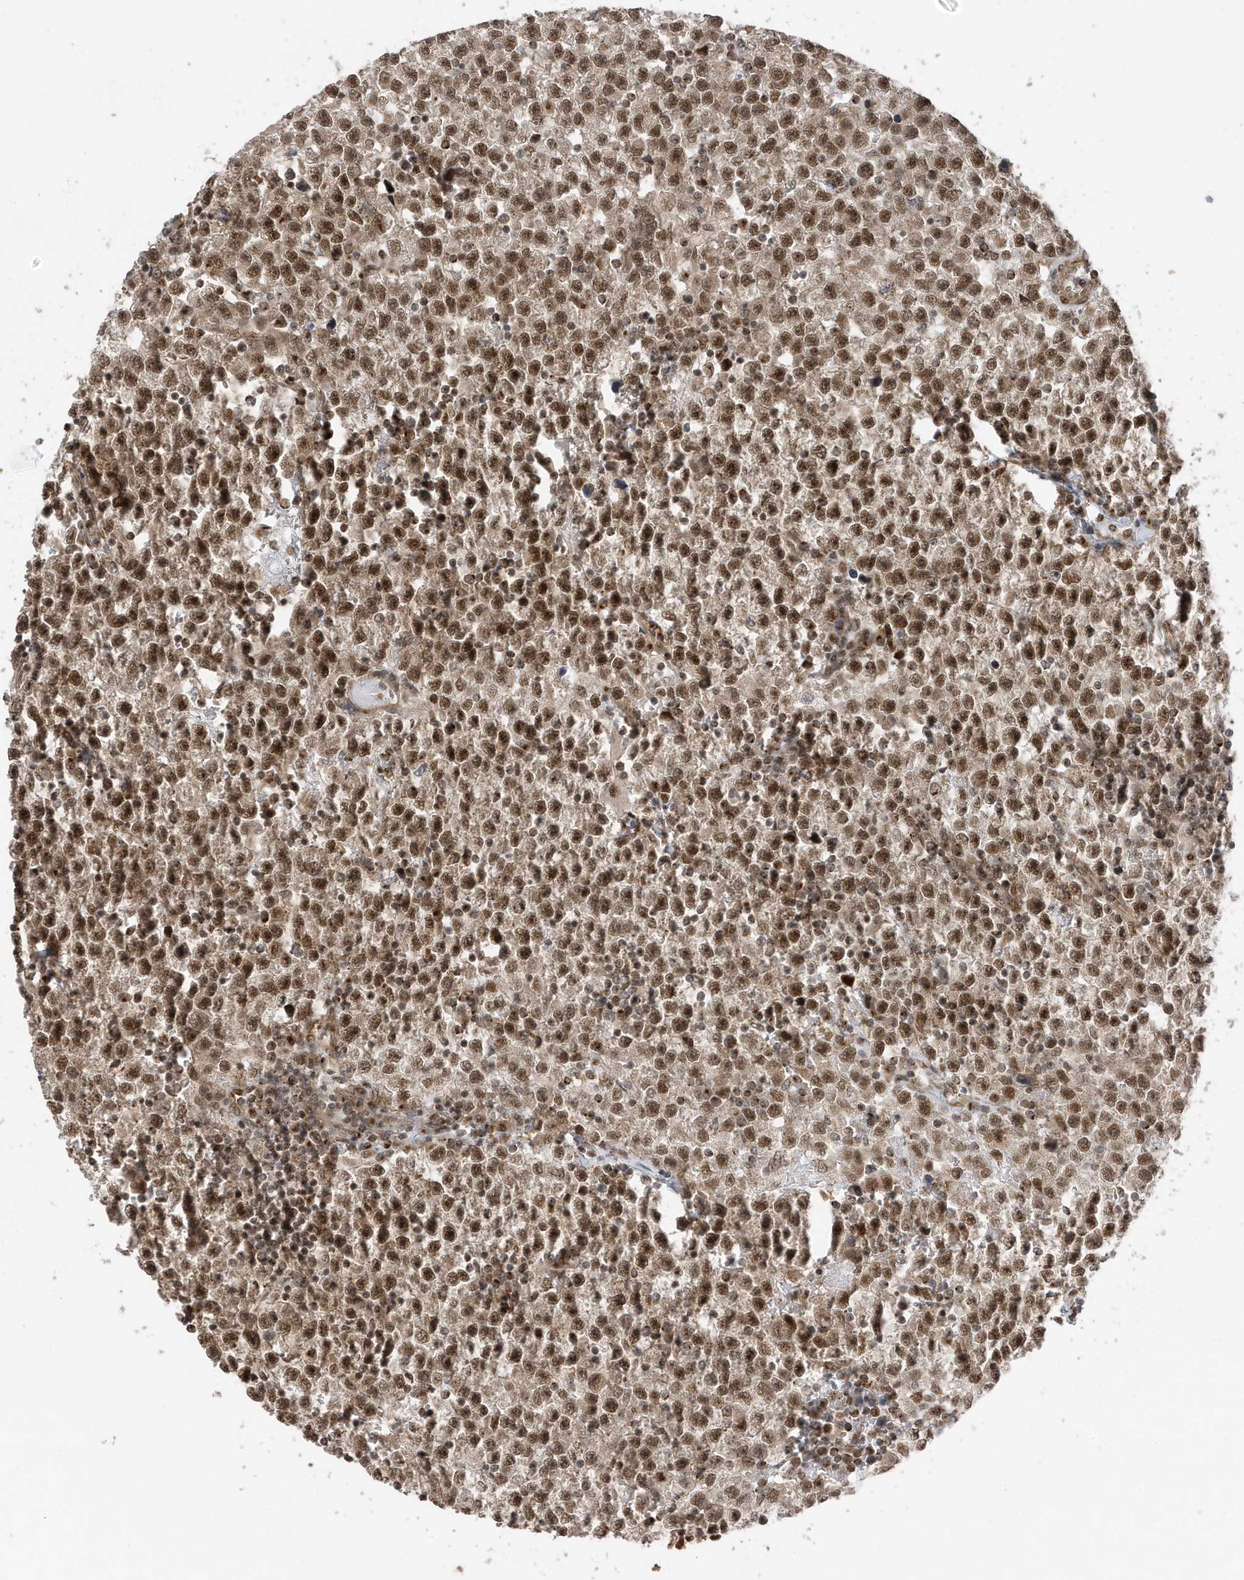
{"staining": {"intensity": "strong", "quantity": ">75%", "location": "nuclear"}, "tissue": "testis cancer", "cell_type": "Tumor cells", "image_type": "cancer", "snomed": [{"axis": "morphology", "description": "Seminoma, NOS"}, {"axis": "topography", "description": "Testis"}], "caption": "Protein staining shows strong nuclear staining in about >75% of tumor cells in testis cancer (seminoma). The protein is shown in brown color, while the nuclei are stained blue.", "gene": "MAST3", "patient": {"sex": "male", "age": 22}}